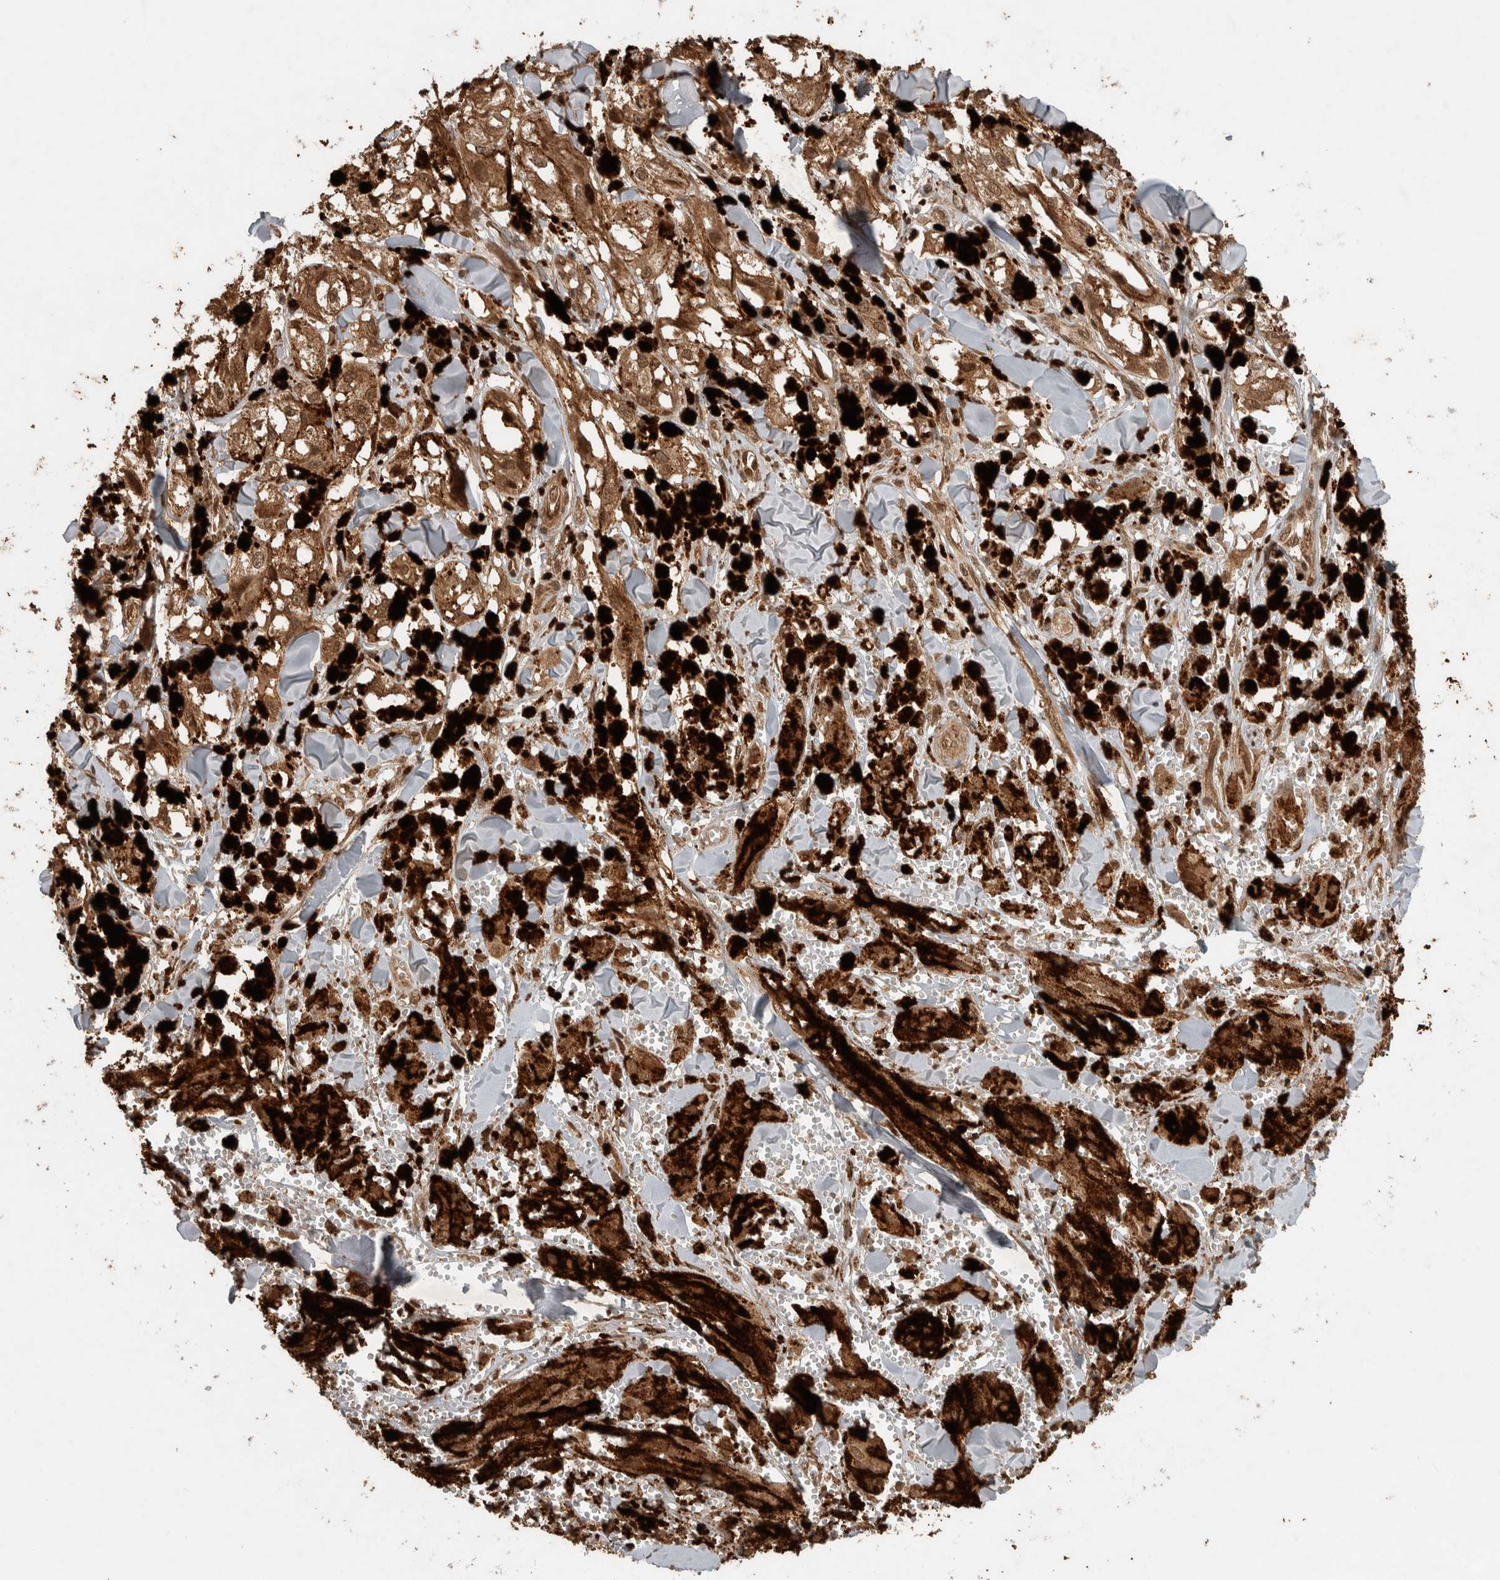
{"staining": {"intensity": "moderate", "quantity": ">75%", "location": "cytoplasmic/membranous"}, "tissue": "melanoma", "cell_type": "Tumor cells", "image_type": "cancer", "snomed": [{"axis": "morphology", "description": "Malignant melanoma, NOS"}, {"axis": "topography", "description": "Skin"}], "caption": "This histopathology image displays IHC staining of malignant melanoma, with medium moderate cytoplasmic/membranous positivity in approximately >75% of tumor cells.", "gene": "CNTROB", "patient": {"sex": "male", "age": 88}}